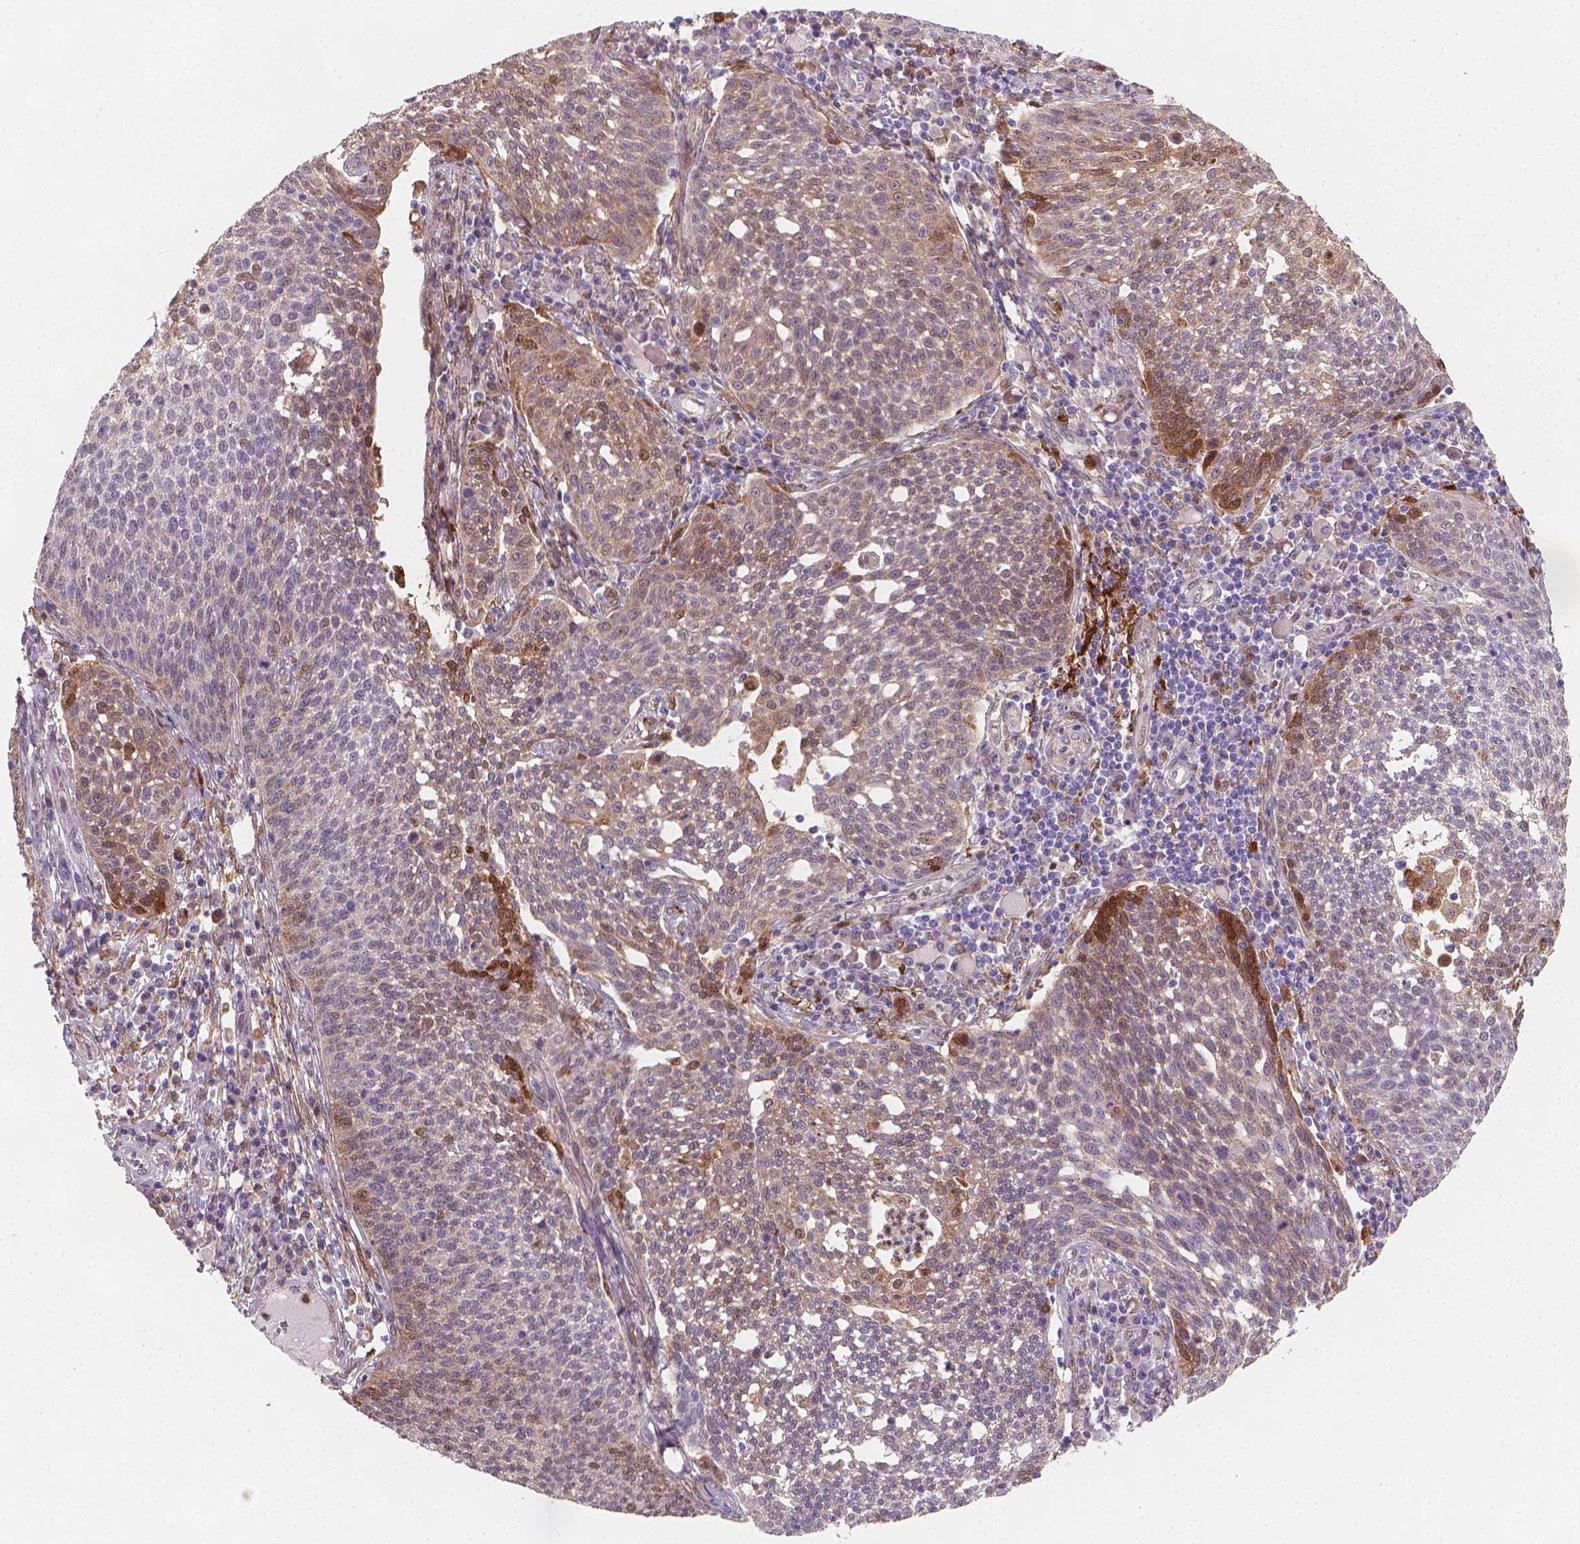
{"staining": {"intensity": "strong", "quantity": "<25%", "location": "cytoplasmic/membranous,nuclear"}, "tissue": "cervical cancer", "cell_type": "Tumor cells", "image_type": "cancer", "snomed": [{"axis": "morphology", "description": "Squamous cell carcinoma, NOS"}, {"axis": "topography", "description": "Cervix"}], "caption": "Human cervical cancer stained with a protein marker displays strong staining in tumor cells.", "gene": "TNFAIP2", "patient": {"sex": "female", "age": 34}}